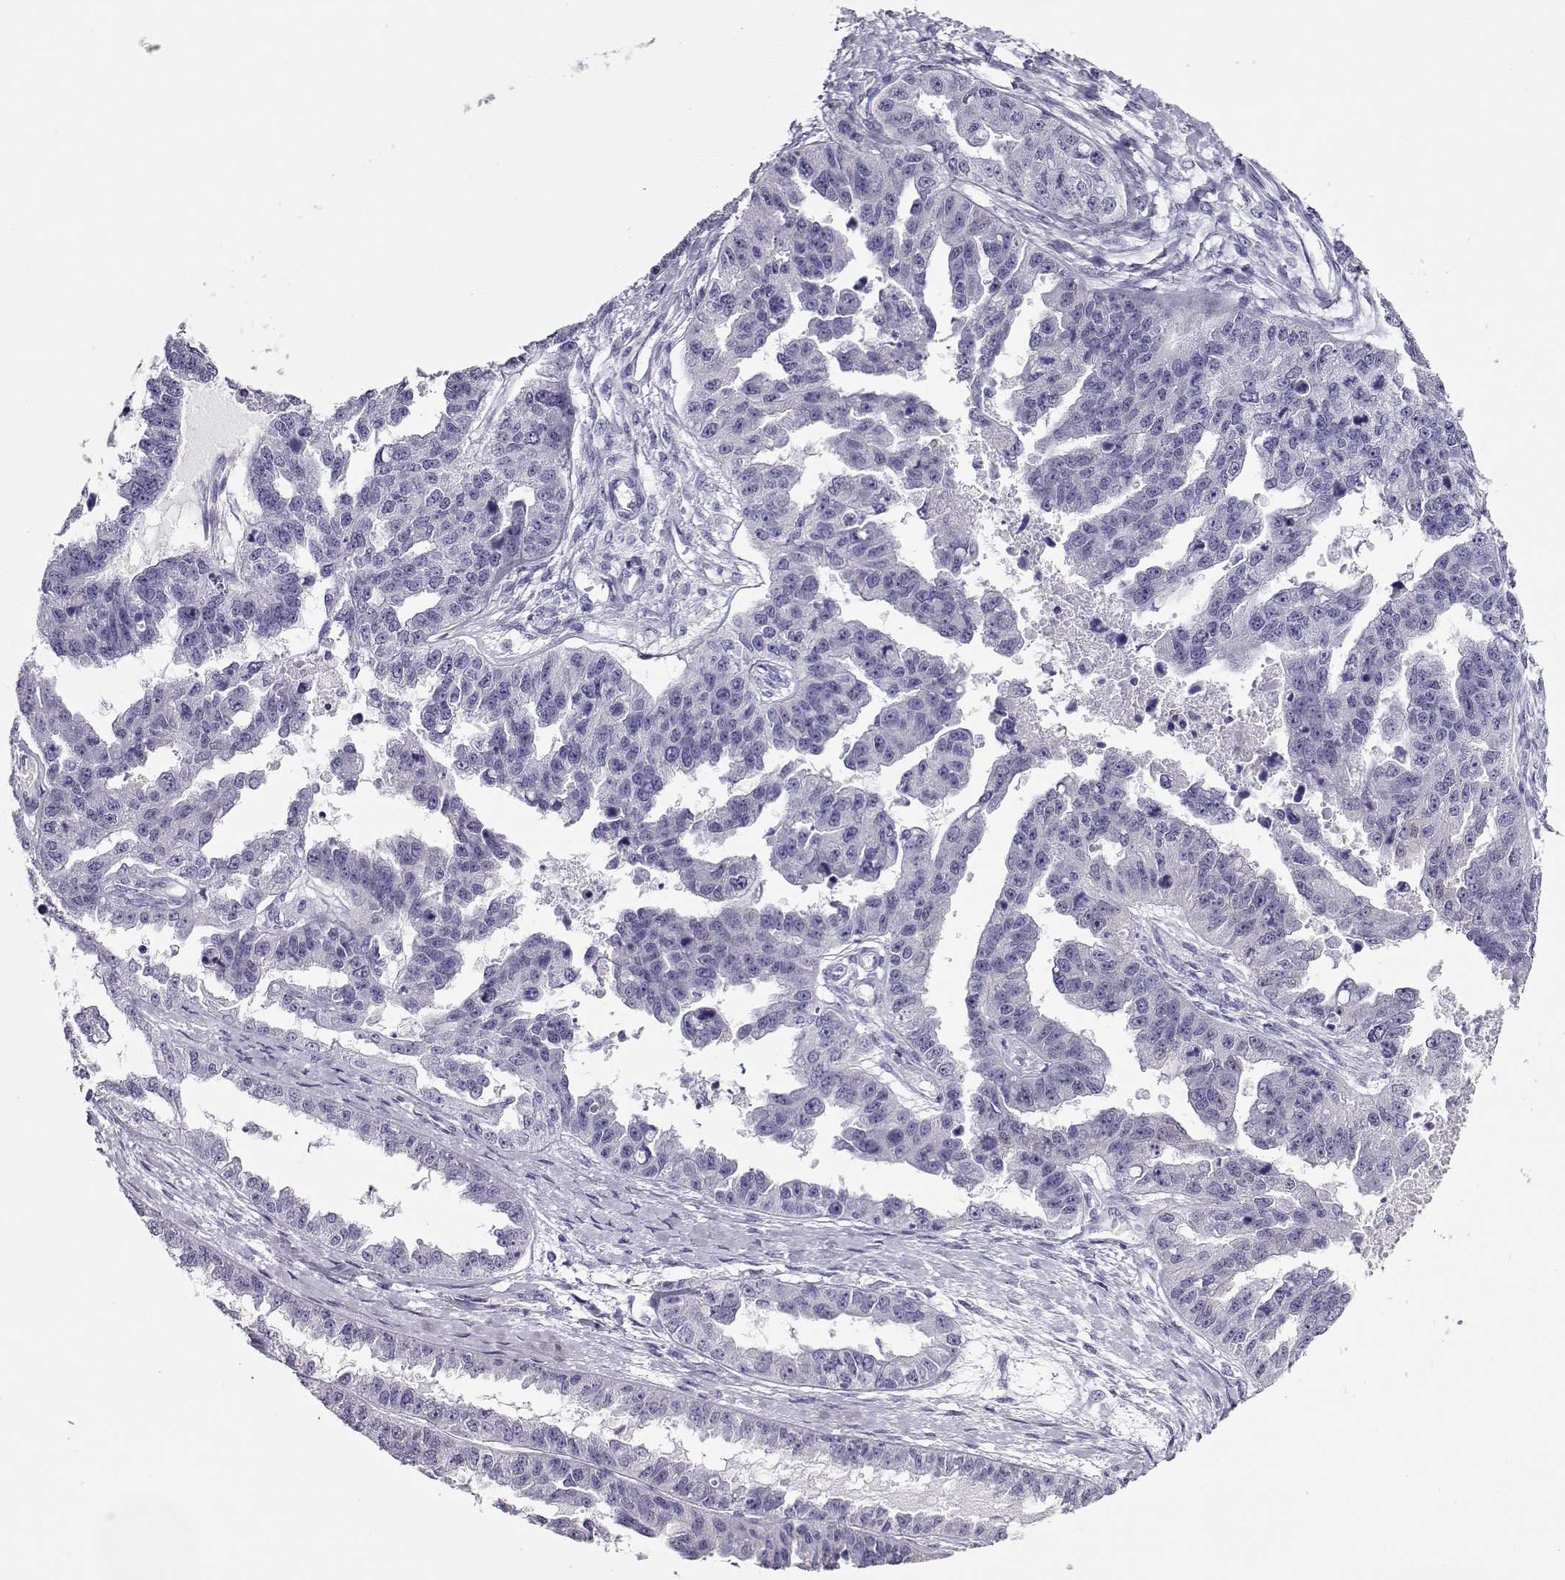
{"staining": {"intensity": "negative", "quantity": "none", "location": "none"}, "tissue": "ovarian cancer", "cell_type": "Tumor cells", "image_type": "cancer", "snomed": [{"axis": "morphology", "description": "Cystadenocarcinoma, serous, NOS"}, {"axis": "topography", "description": "Ovary"}], "caption": "The photomicrograph shows no staining of tumor cells in ovarian cancer.", "gene": "CRX", "patient": {"sex": "female", "age": 58}}